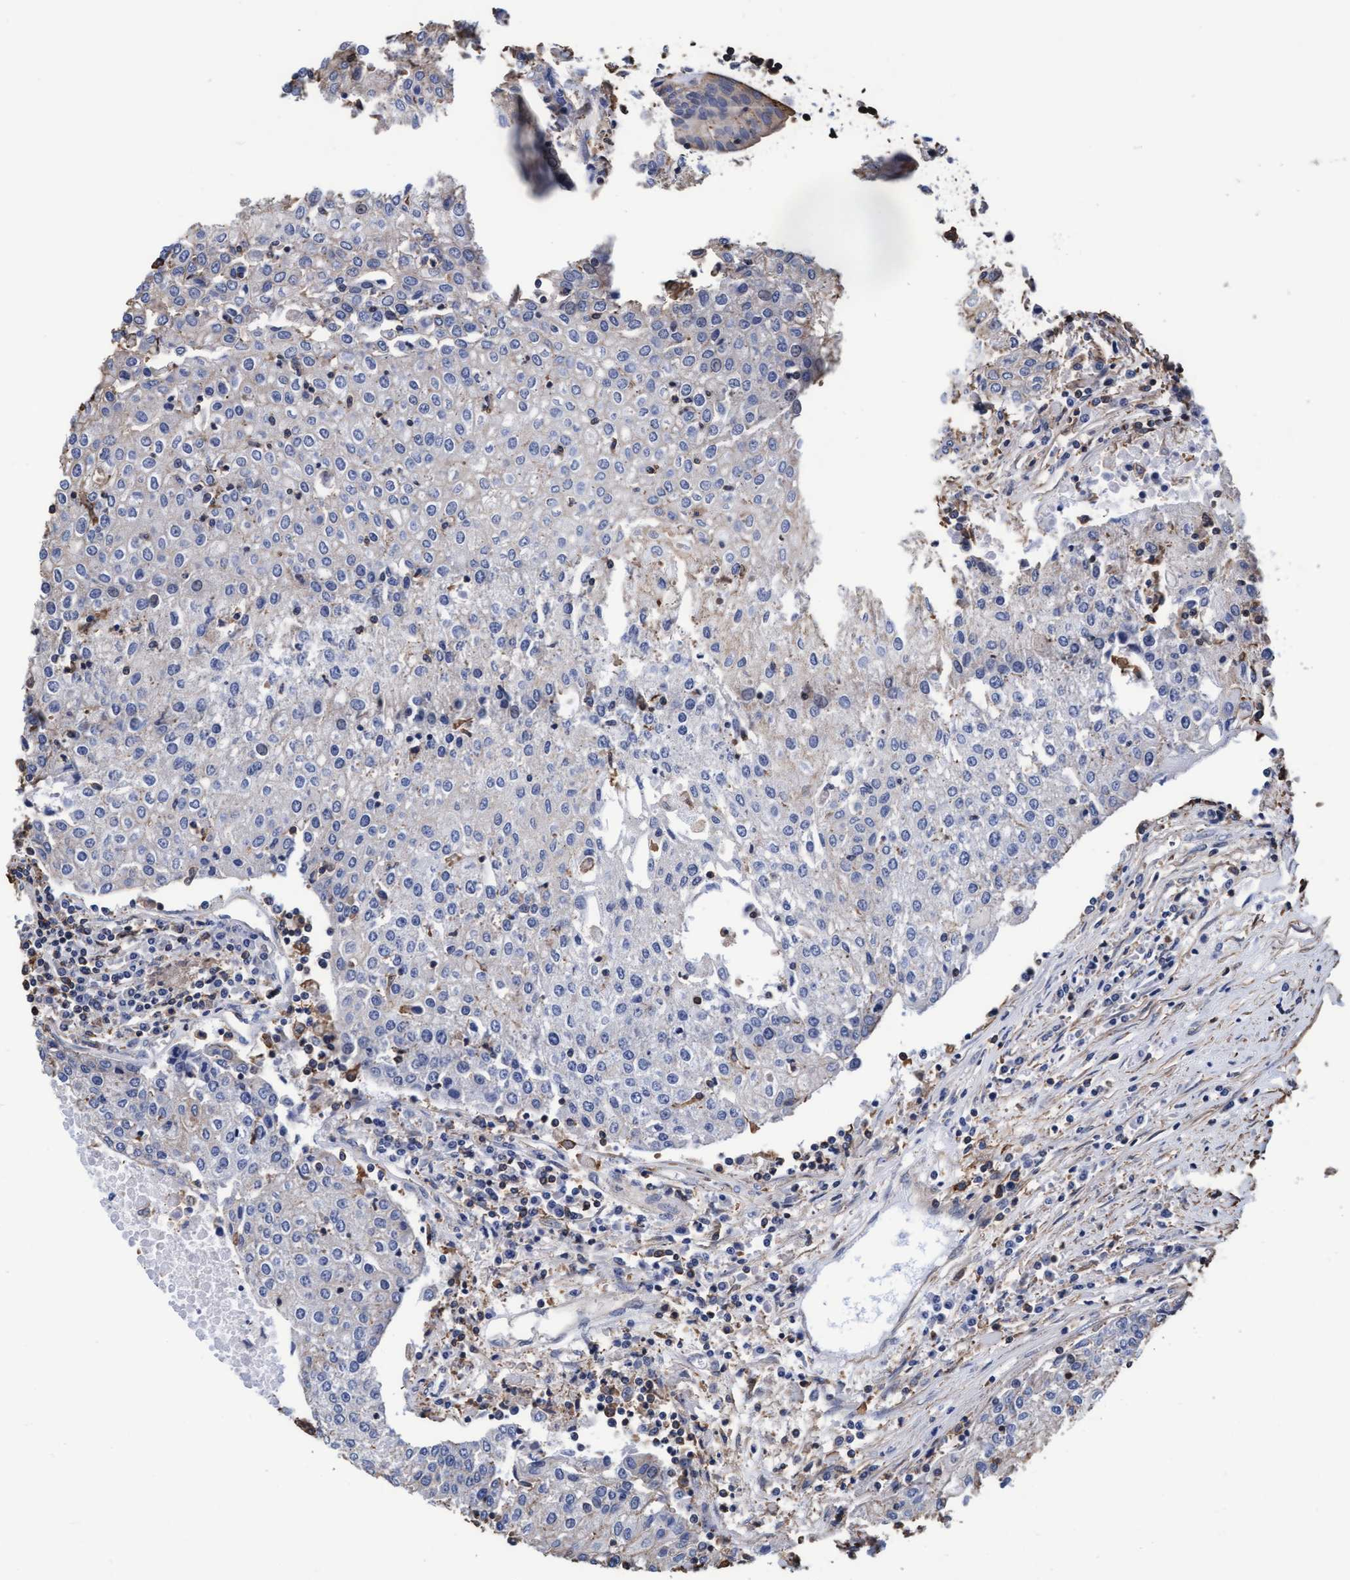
{"staining": {"intensity": "negative", "quantity": "none", "location": "none"}, "tissue": "urothelial cancer", "cell_type": "Tumor cells", "image_type": "cancer", "snomed": [{"axis": "morphology", "description": "Urothelial carcinoma, High grade"}, {"axis": "topography", "description": "Urinary bladder"}], "caption": "This is an IHC histopathology image of human urothelial cancer. There is no expression in tumor cells.", "gene": "GRHPR", "patient": {"sex": "female", "age": 85}}